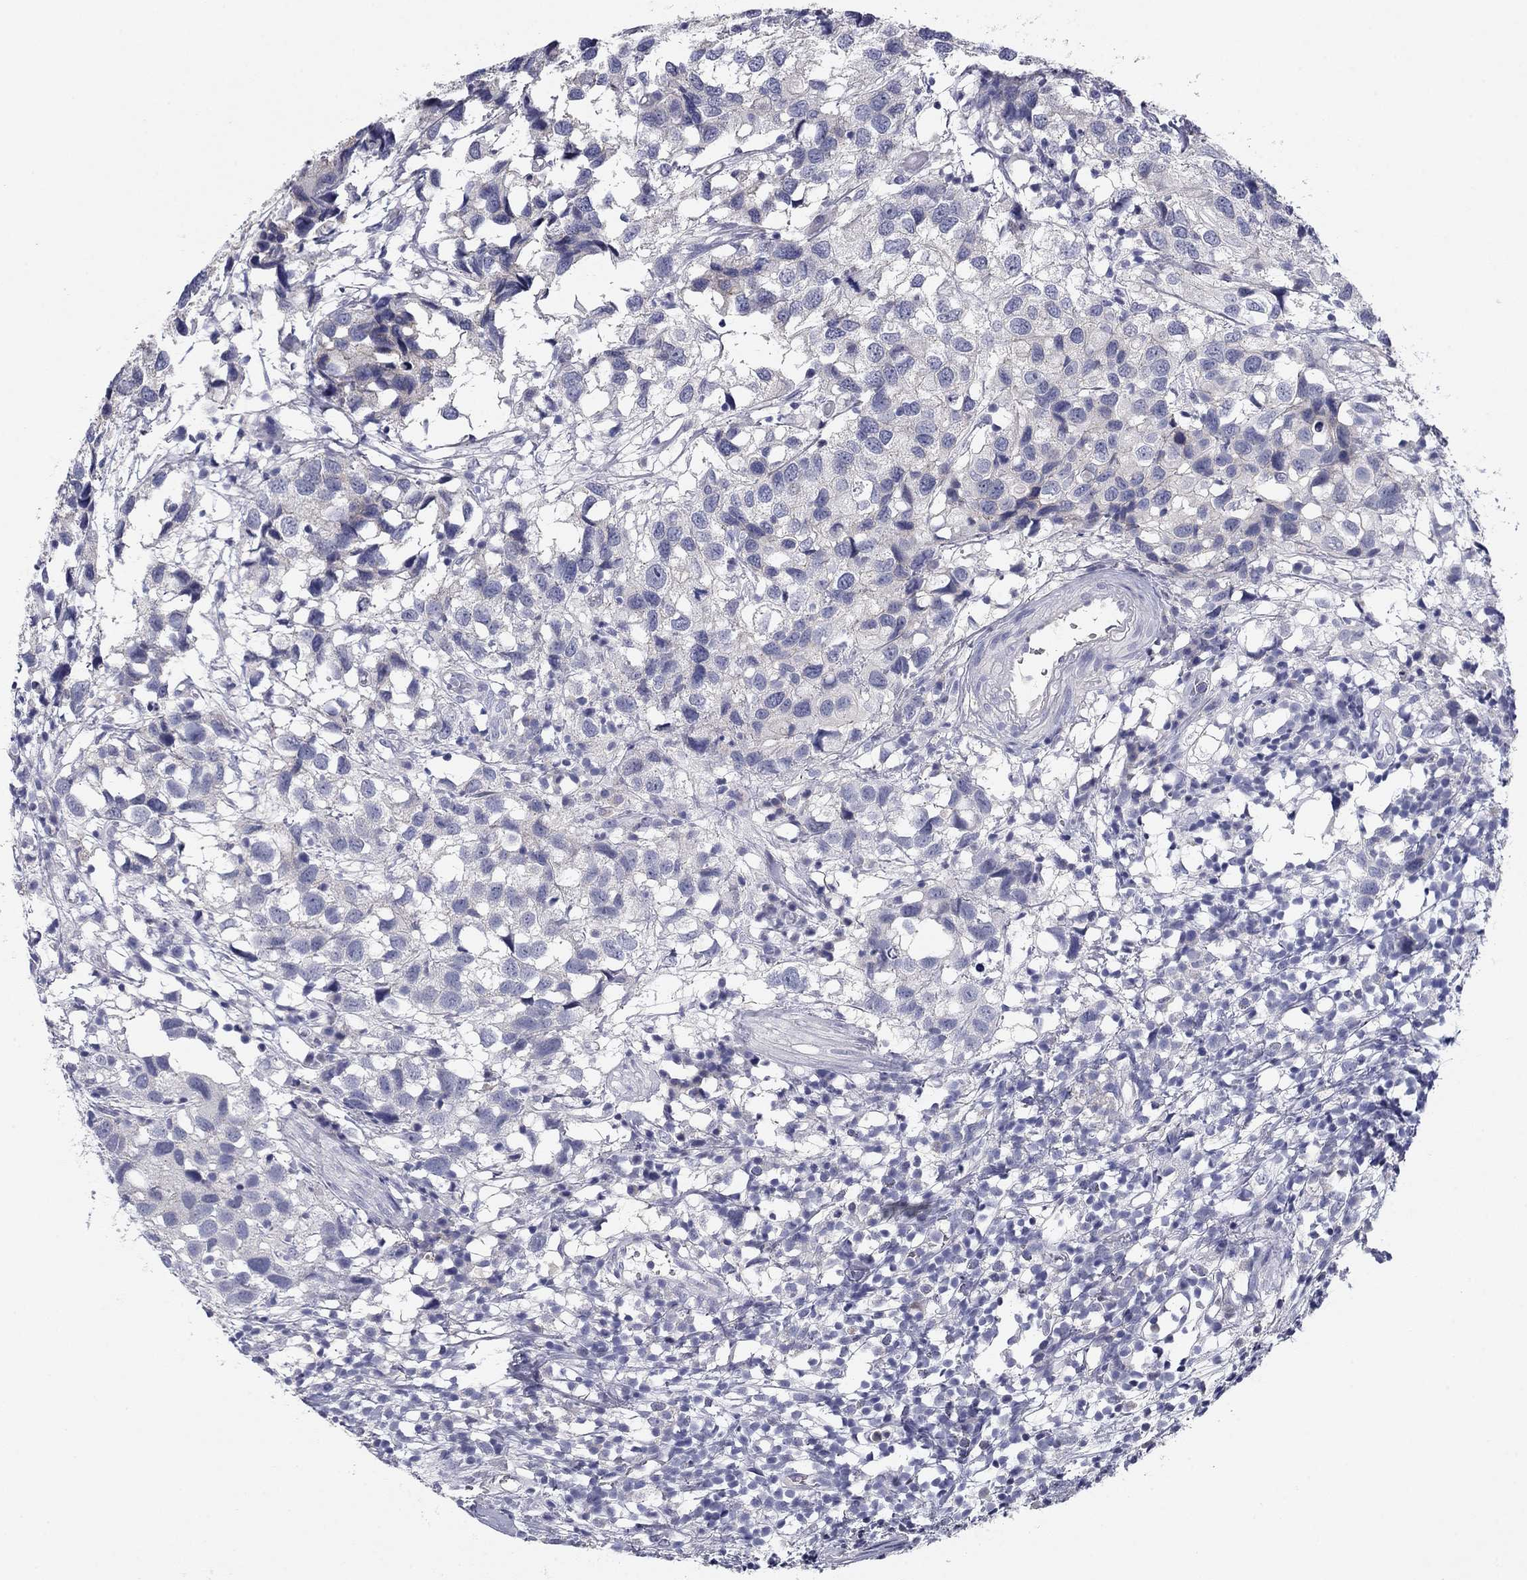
{"staining": {"intensity": "negative", "quantity": "none", "location": "none"}, "tissue": "urothelial cancer", "cell_type": "Tumor cells", "image_type": "cancer", "snomed": [{"axis": "morphology", "description": "Urothelial carcinoma, High grade"}, {"axis": "topography", "description": "Urinary bladder"}], "caption": "IHC histopathology image of urothelial cancer stained for a protein (brown), which displays no positivity in tumor cells.", "gene": "CNTNAP4", "patient": {"sex": "male", "age": 79}}